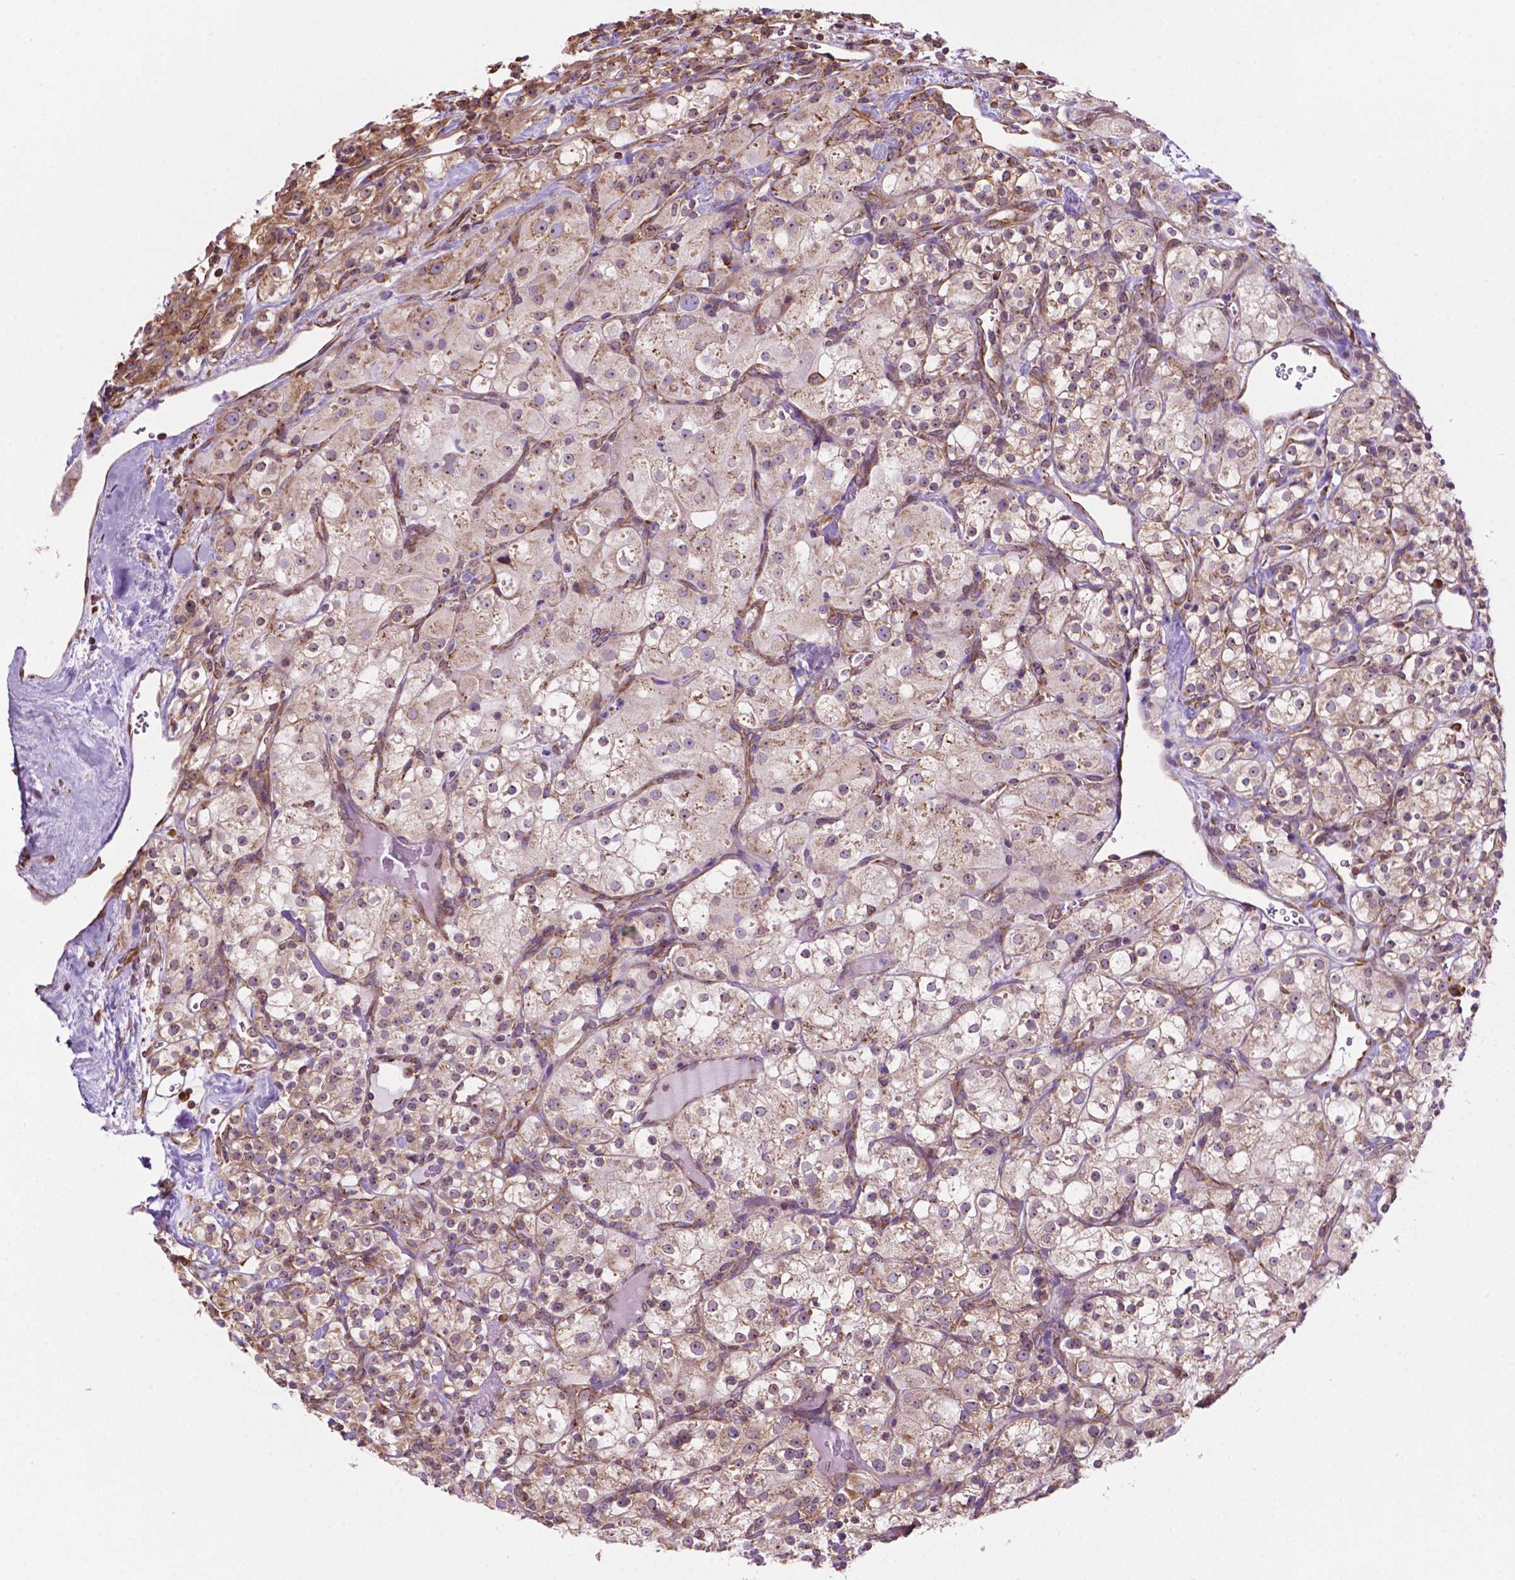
{"staining": {"intensity": "weak", "quantity": "25%-75%", "location": "cytoplasmic/membranous"}, "tissue": "renal cancer", "cell_type": "Tumor cells", "image_type": "cancer", "snomed": [{"axis": "morphology", "description": "Adenocarcinoma, NOS"}, {"axis": "topography", "description": "Kidney"}], "caption": "Protein expression analysis of human renal cancer (adenocarcinoma) reveals weak cytoplasmic/membranous expression in about 25%-75% of tumor cells. The protein is shown in brown color, while the nuclei are stained blue.", "gene": "RPL29", "patient": {"sex": "male", "age": 77}}